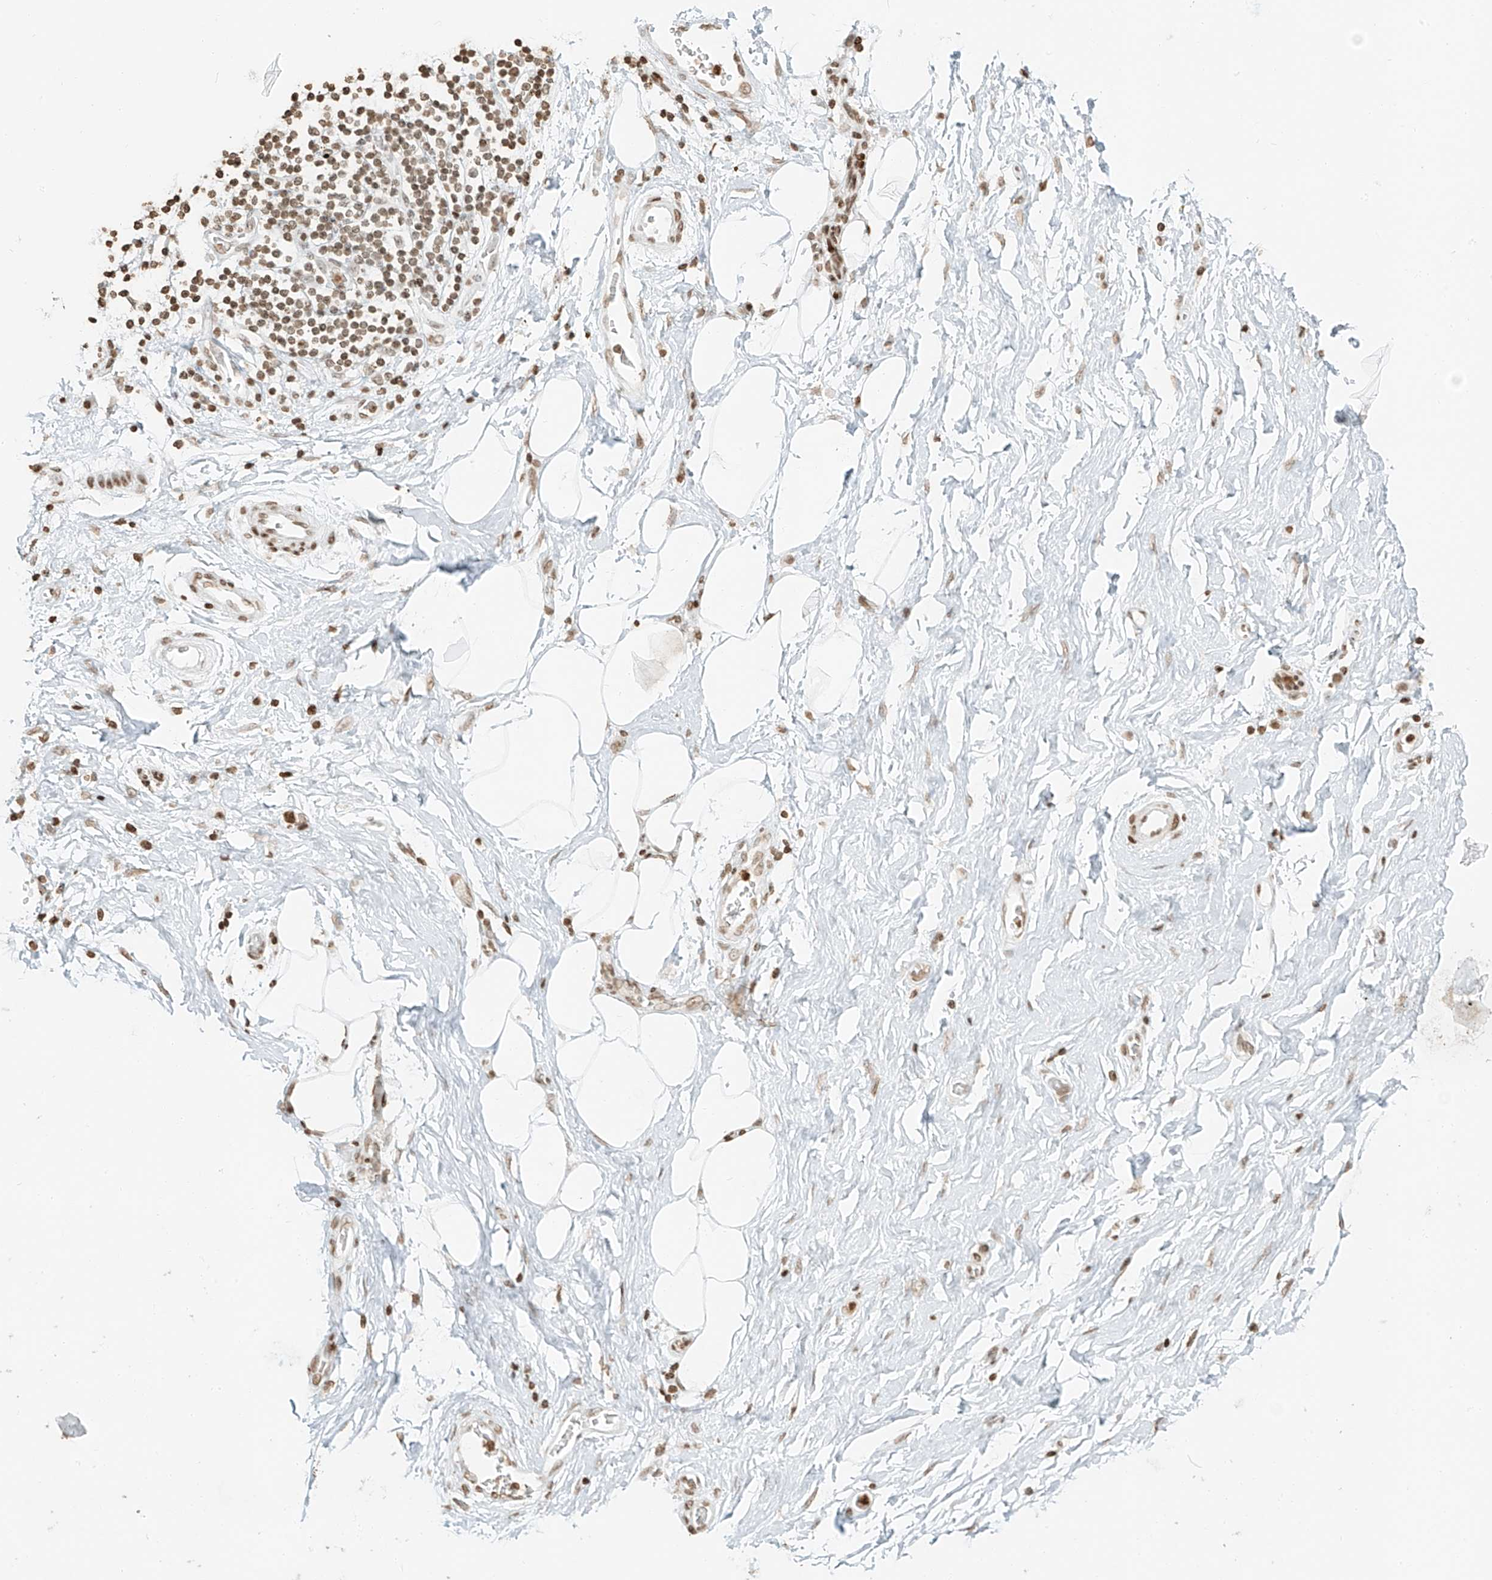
{"staining": {"intensity": "negative", "quantity": "none", "location": "none"}, "tissue": "adipose tissue", "cell_type": "Adipocytes", "image_type": "normal", "snomed": [{"axis": "morphology", "description": "Normal tissue, NOS"}, {"axis": "morphology", "description": "Adenocarcinoma, NOS"}, {"axis": "topography", "description": "Pancreas"}, {"axis": "topography", "description": "Peripheral nerve tissue"}], "caption": "The micrograph displays no significant expression in adipocytes of adipose tissue.", "gene": "C17orf58", "patient": {"sex": "male", "age": 59}}